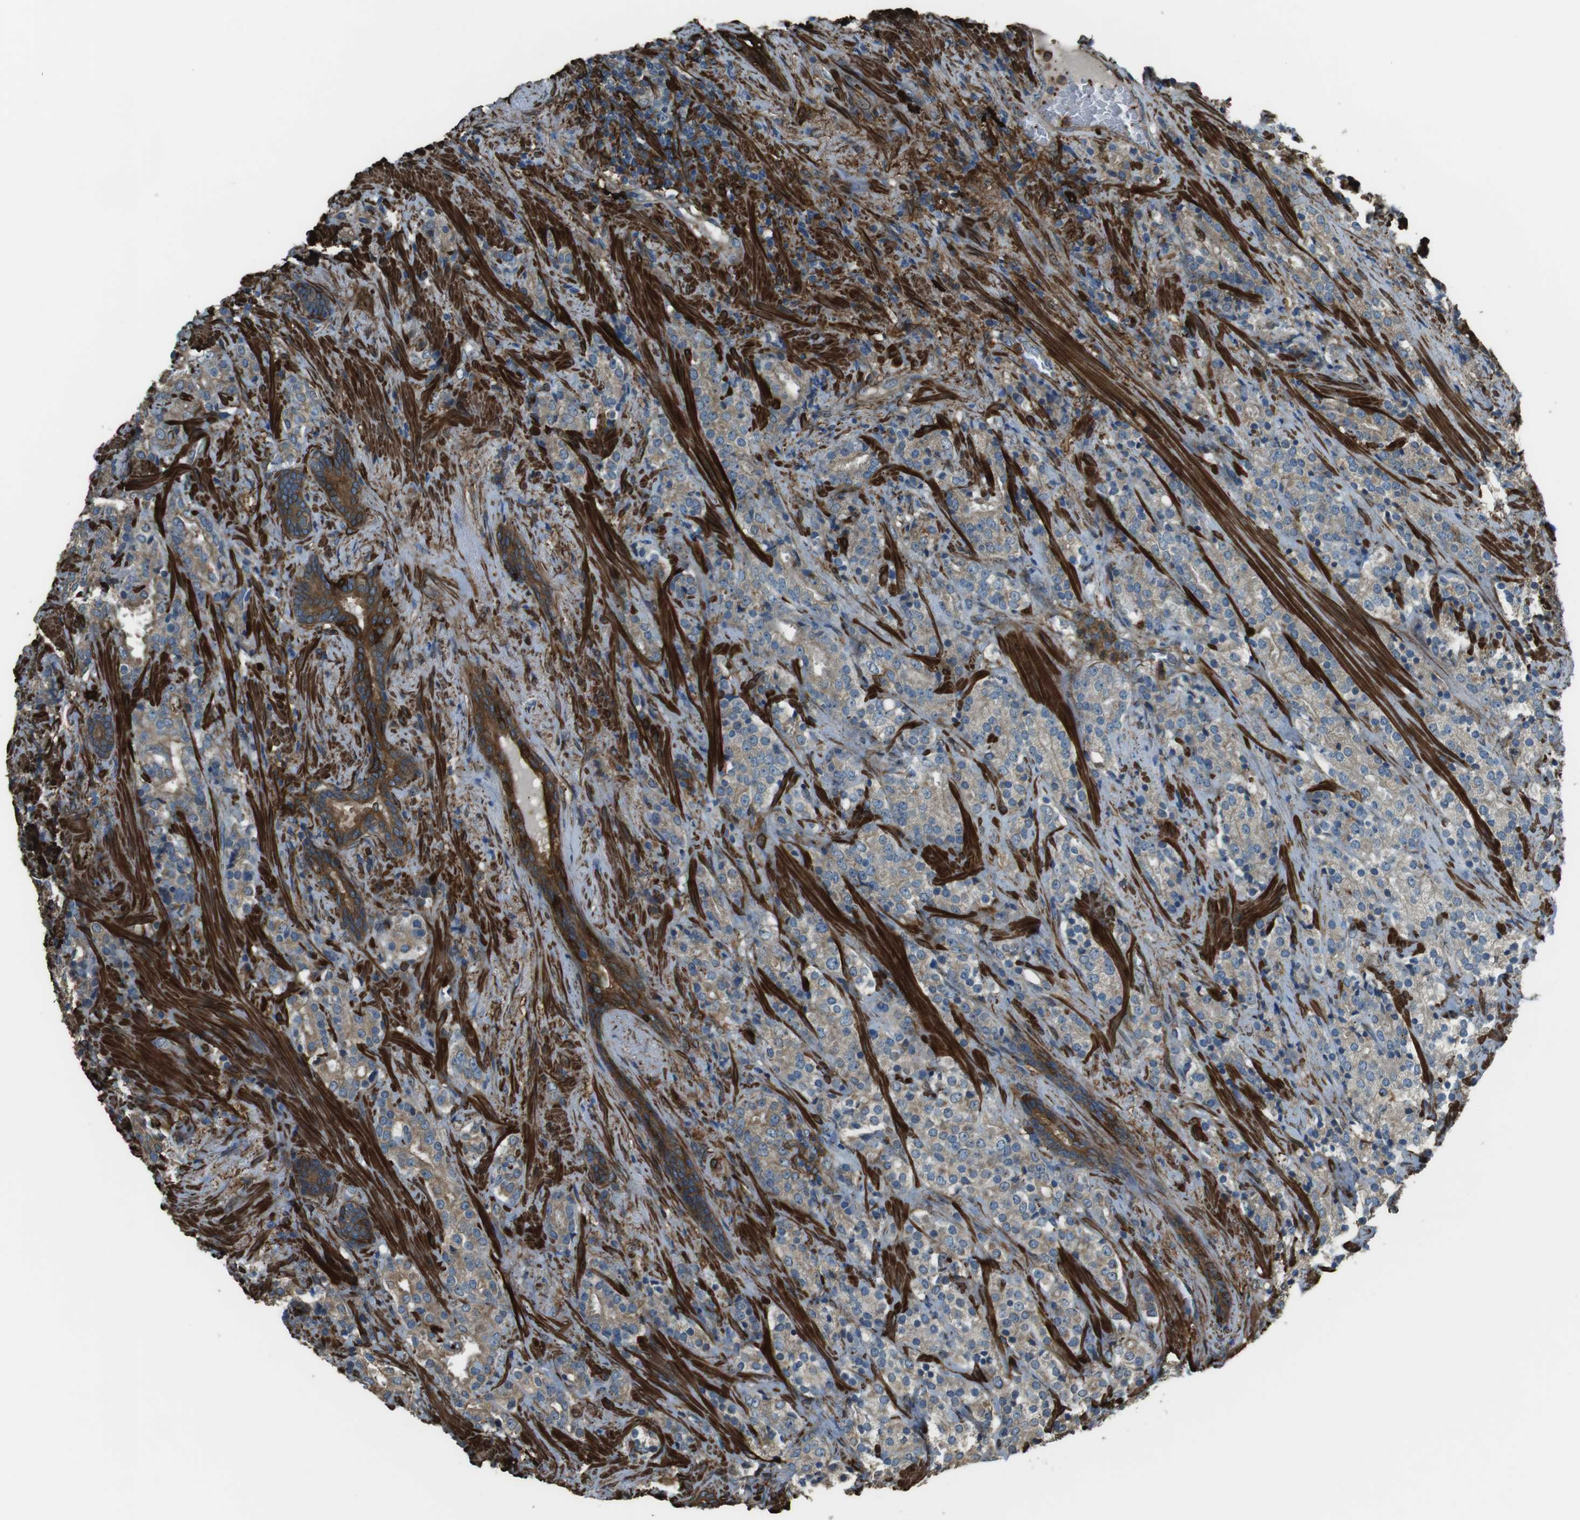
{"staining": {"intensity": "weak", "quantity": ">75%", "location": "cytoplasmic/membranous"}, "tissue": "prostate cancer", "cell_type": "Tumor cells", "image_type": "cancer", "snomed": [{"axis": "morphology", "description": "Adenocarcinoma, High grade"}, {"axis": "topography", "description": "Prostate"}], "caption": "High-magnification brightfield microscopy of prostate cancer stained with DAB (brown) and counterstained with hematoxylin (blue). tumor cells exhibit weak cytoplasmic/membranous staining is appreciated in about>75% of cells.", "gene": "SFT2D1", "patient": {"sex": "male", "age": 71}}